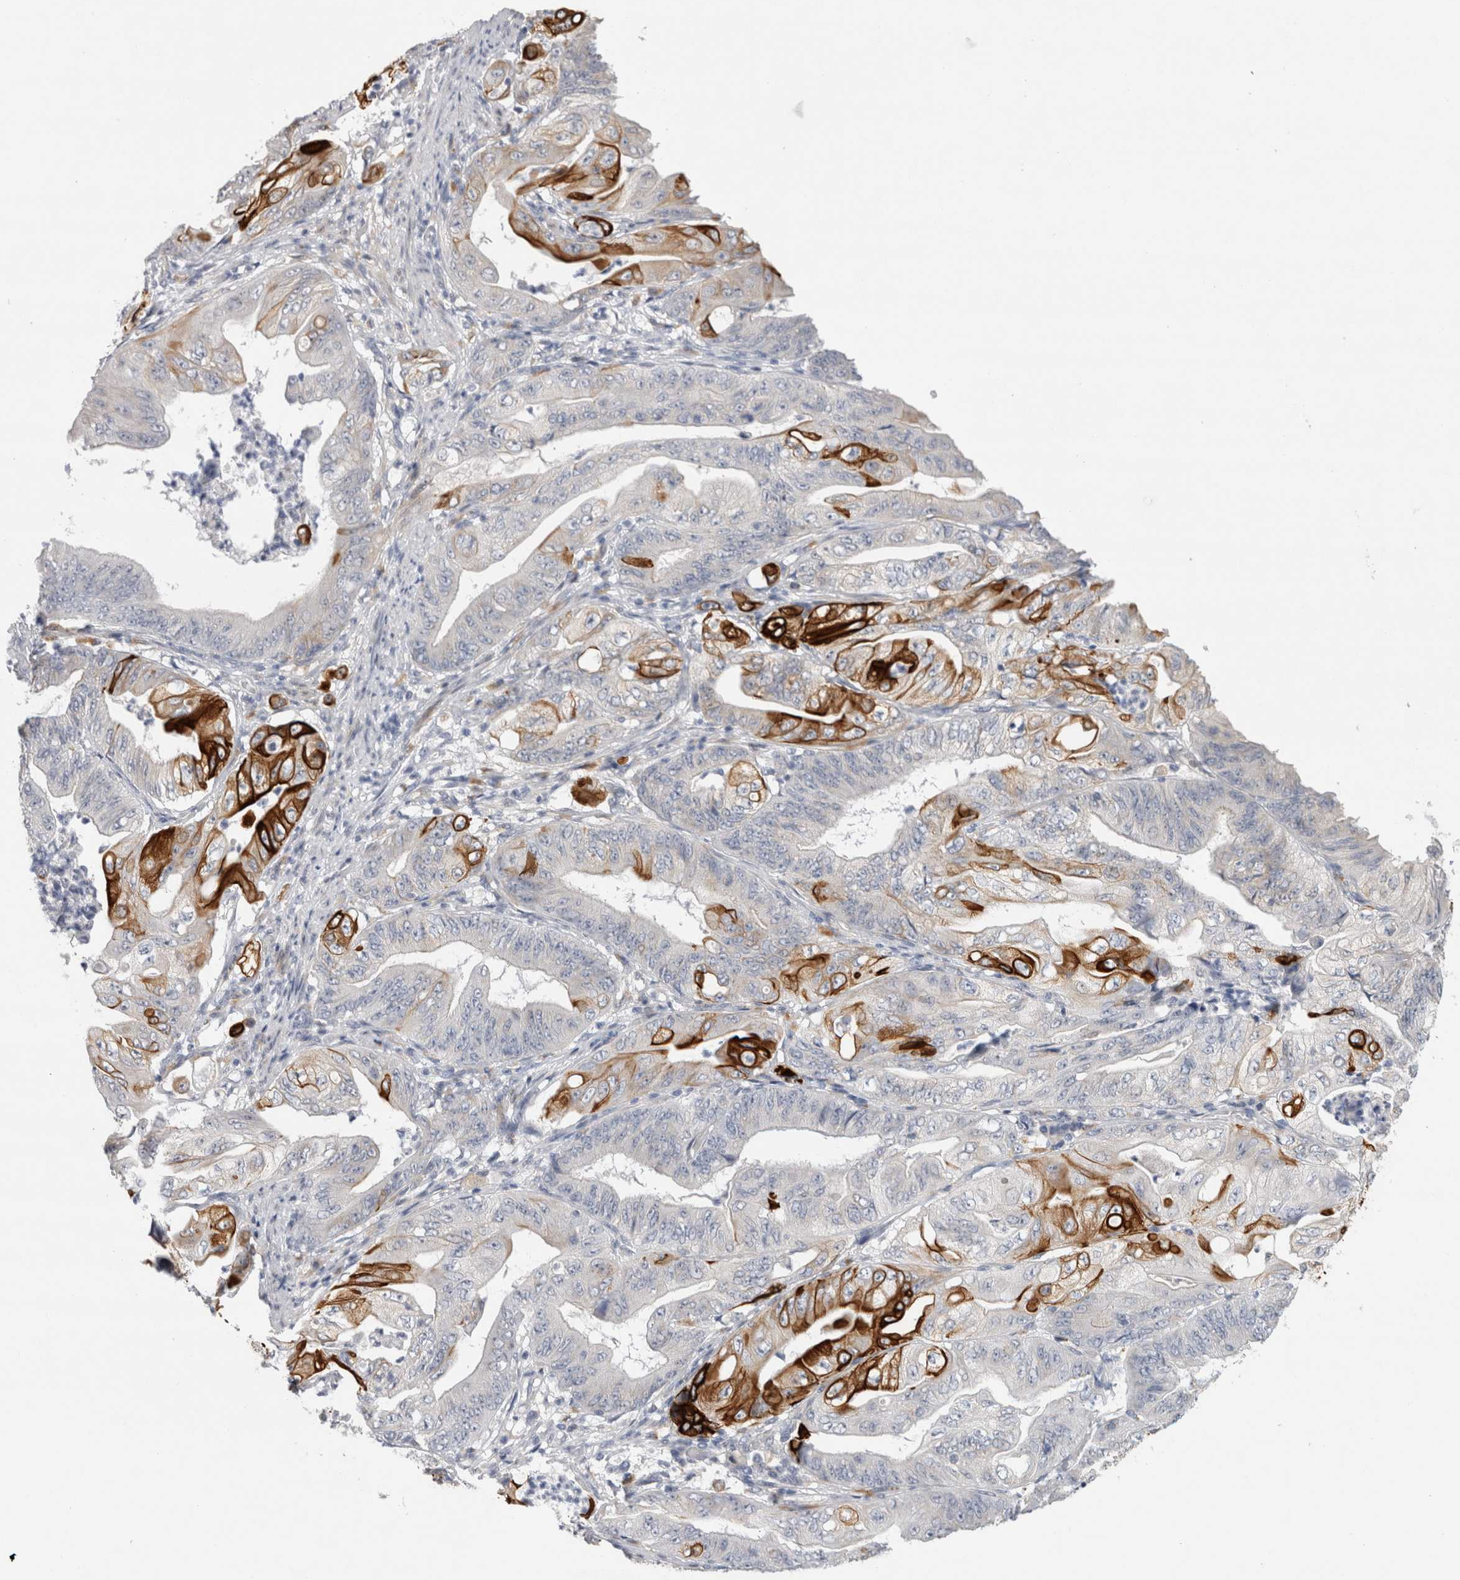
{"staining": {"intensity": "strong", "quantity": "<25%", "location": "cytoplasmic/membranous"}, "tissue": "stomach cancer", "cell_type": "Tumor cells", "image_type": "cancer", "snomed": [{"axis": "morphology", "description": "Adenocarcinoma, NOS"}, {"axis": "topography", "description": "Stomach"}], "caption": "An image of human adenocarcinoma (stomach) stained for a protein exhibits strong cytoplasmic/membranous brown staining in tumor cells. (IHC, brightfield microscopy, high magnification).", "gene": "GAA", "patient": {"sex": "female", "age": 73}}